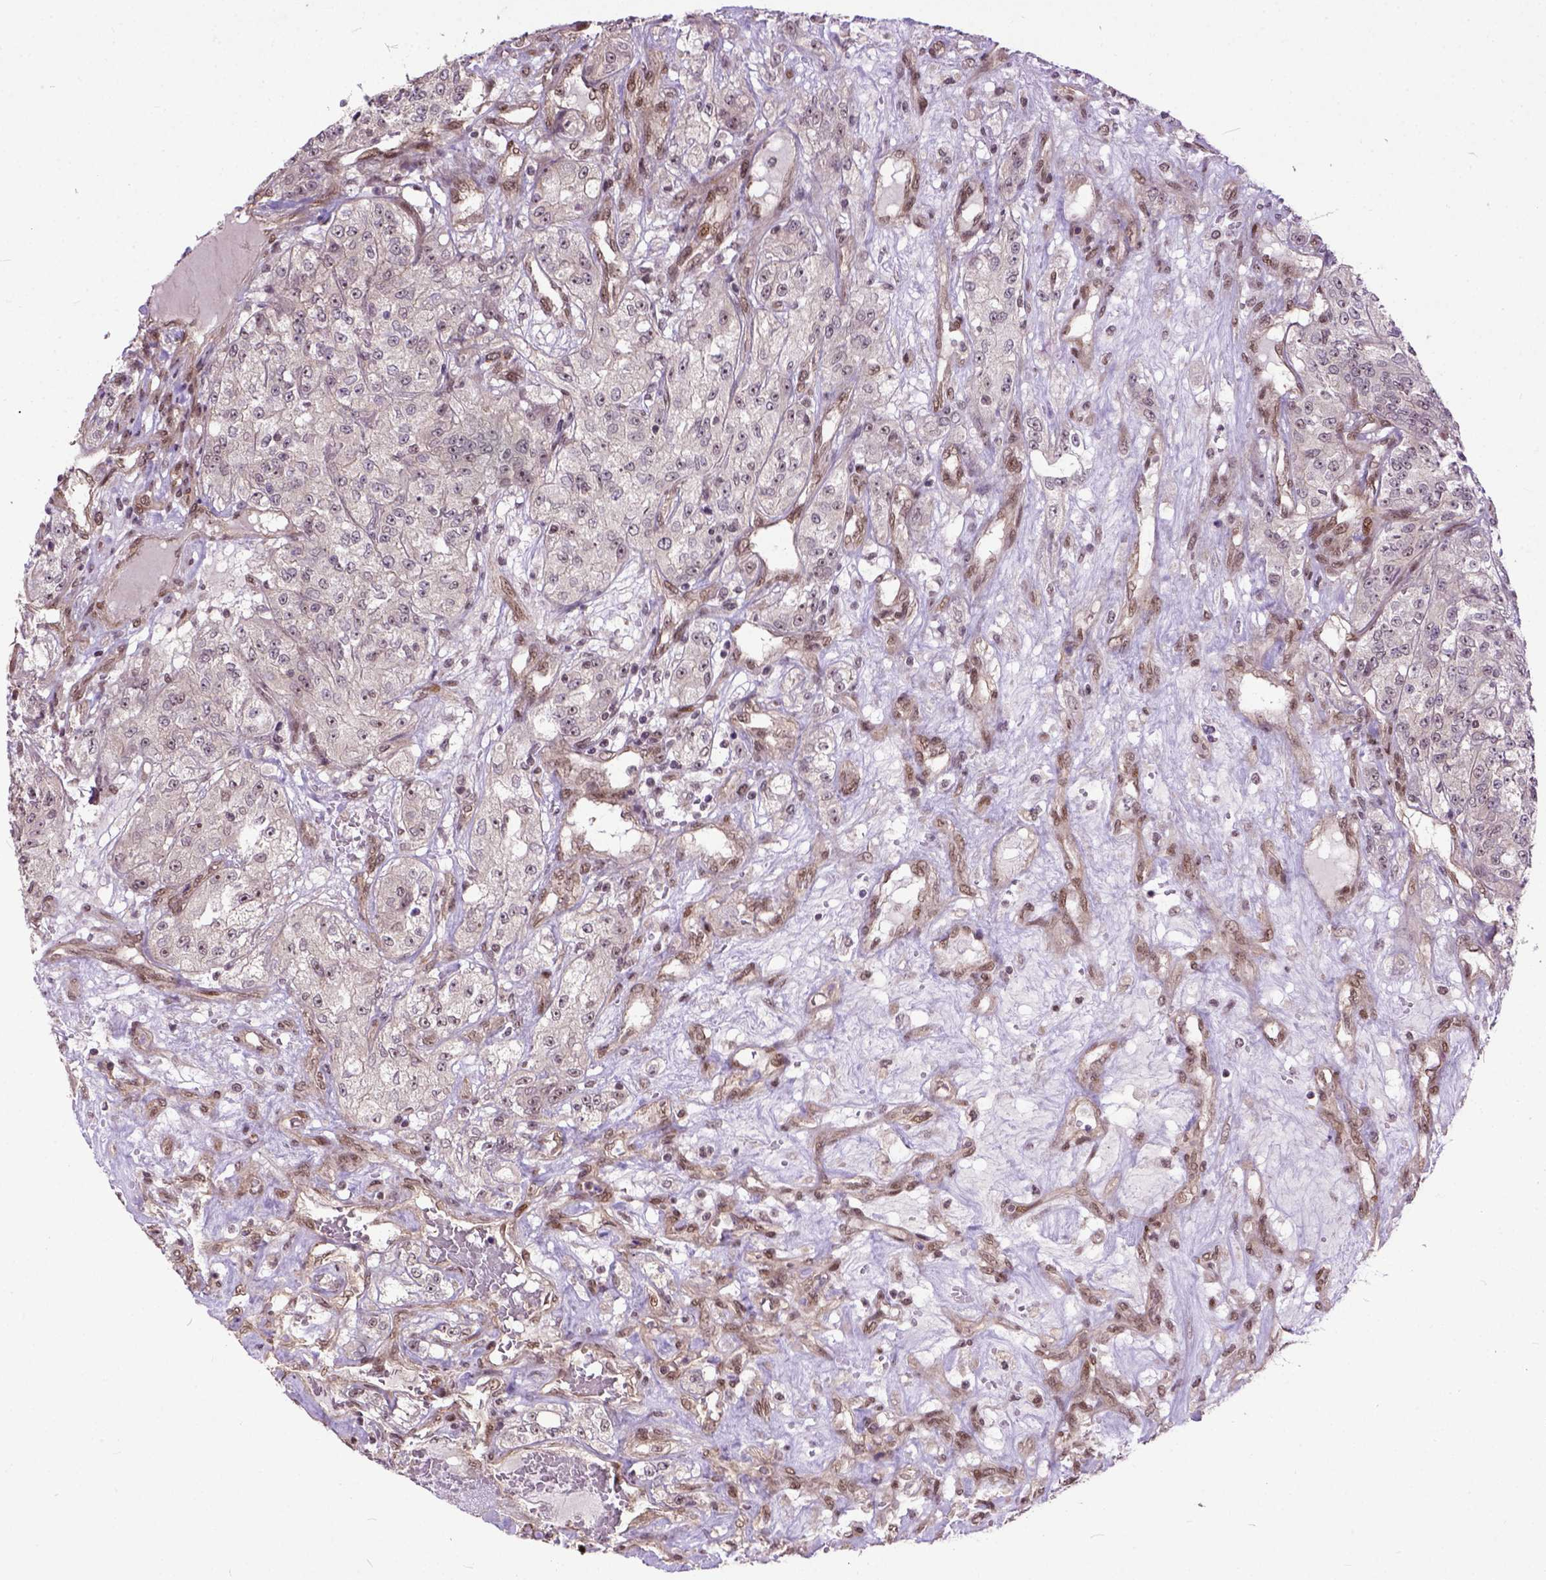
{"staining": {"intensity": "negative", "quantity": "none", "location": "none"}, "tissue": "renal cancer", "cell_type": "Tumor cells", "image_type": "cancer", "snomed": [{"axis": "morphology", "description": "Adenocarcinoma, NOS"}, {"axis": "topography", "description": "Kidney"}], "caption": "IHC of human renal cancer (adenocarcinoma) exhibits no positivity in tumor cells. (DAB (3,3'-diaminobenzidine) IHC, high magnification).", "gene": "ZNF630", "patient": {"sex": "female", "age": 63}}